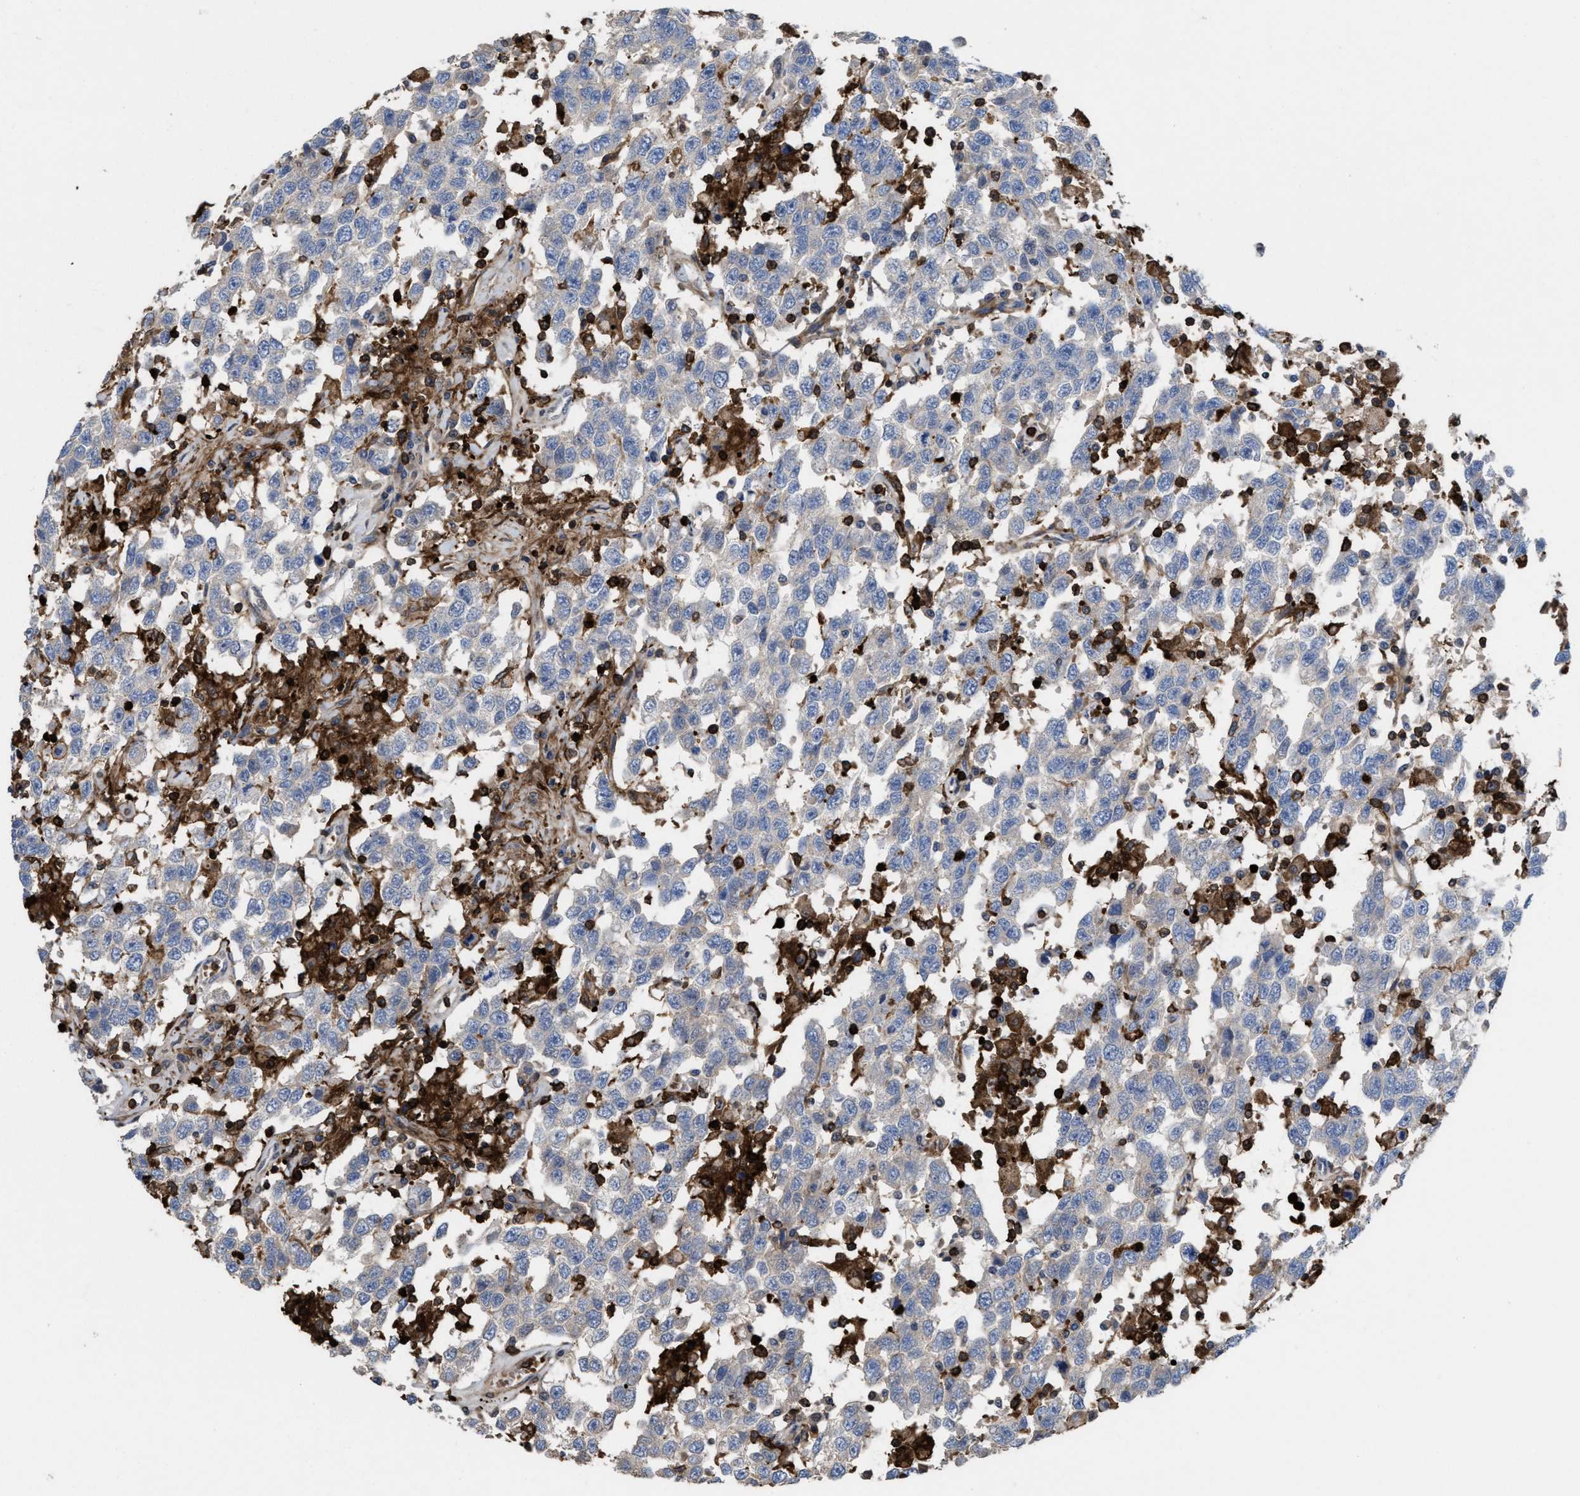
{"staining": {"intensity": "negative", "quantity": "none", "location": "none"}, "tissue": "testis cancer", "cell_type": "Tumor cells", "image_type": "cancer", "snomed": [{"axis": "morphology", "description": "Seminoma, NOS"}, {"axis": "topography", "description": "Testis"}], "caption": "Tumor cells show no significant protein expression in testis cancer.", "gene": "PTPRE", "patient": {"sex": "male", "age": 41}}